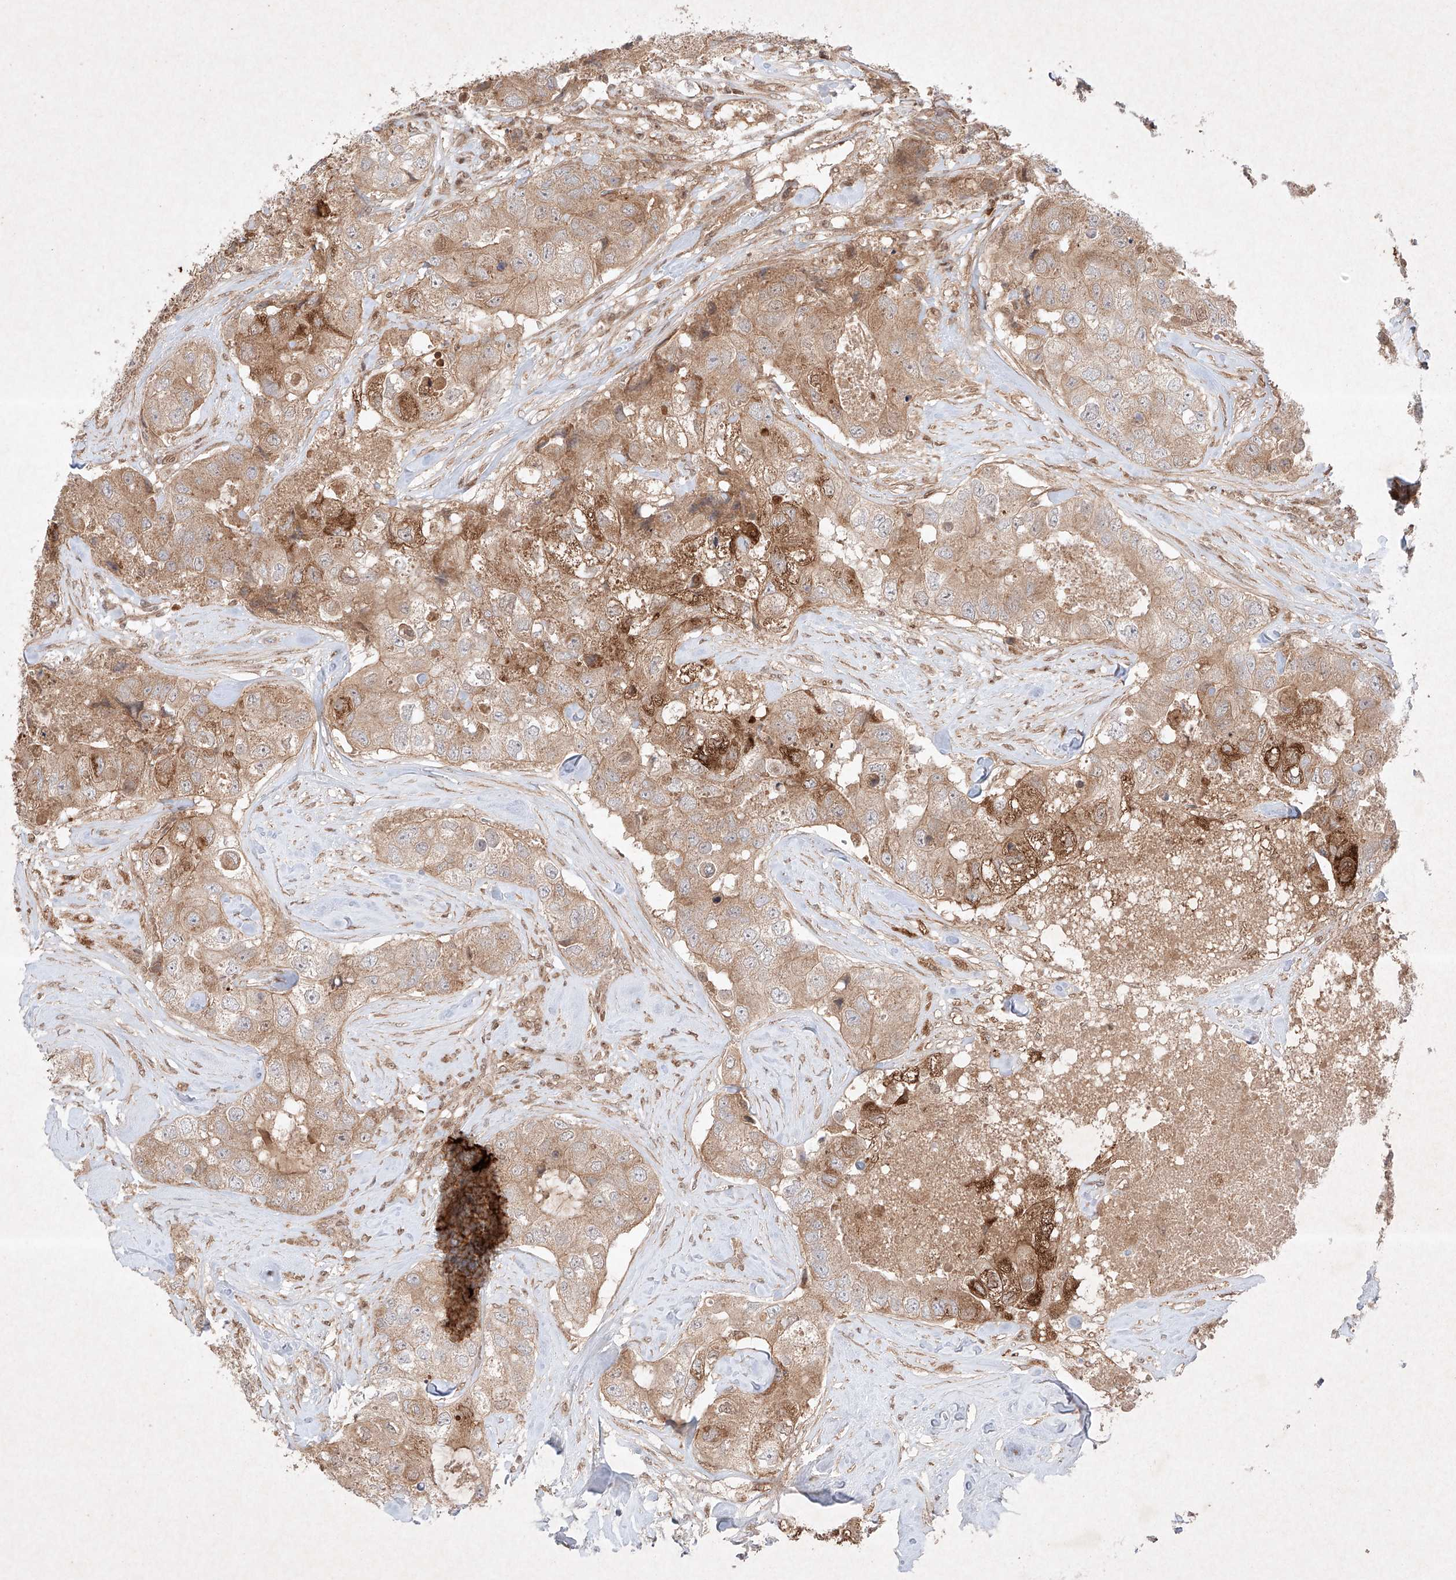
{"staining": {"intensity": "moderate", "quantity": "25%-75%", "location": "cytoplasmic/membranous"}, "tissue": "breast cancer", "cell_type": "Tumor cells", "image_type": "cancer", "snomed": [{"axis": "morphology", "description": "Duct carcinoma"}, {"axis": "topography", "description": "Breast"}], "caption": "This photomicrograph displays immunohistochemistry staining of human invasive ductal carcinoma (breast), with medium moderate cytoplasmic/membranous staining in approximately 25%-75% of tumor cells.", "gene": "RNF31", "patient": {"sex": "female", "age": 62}}